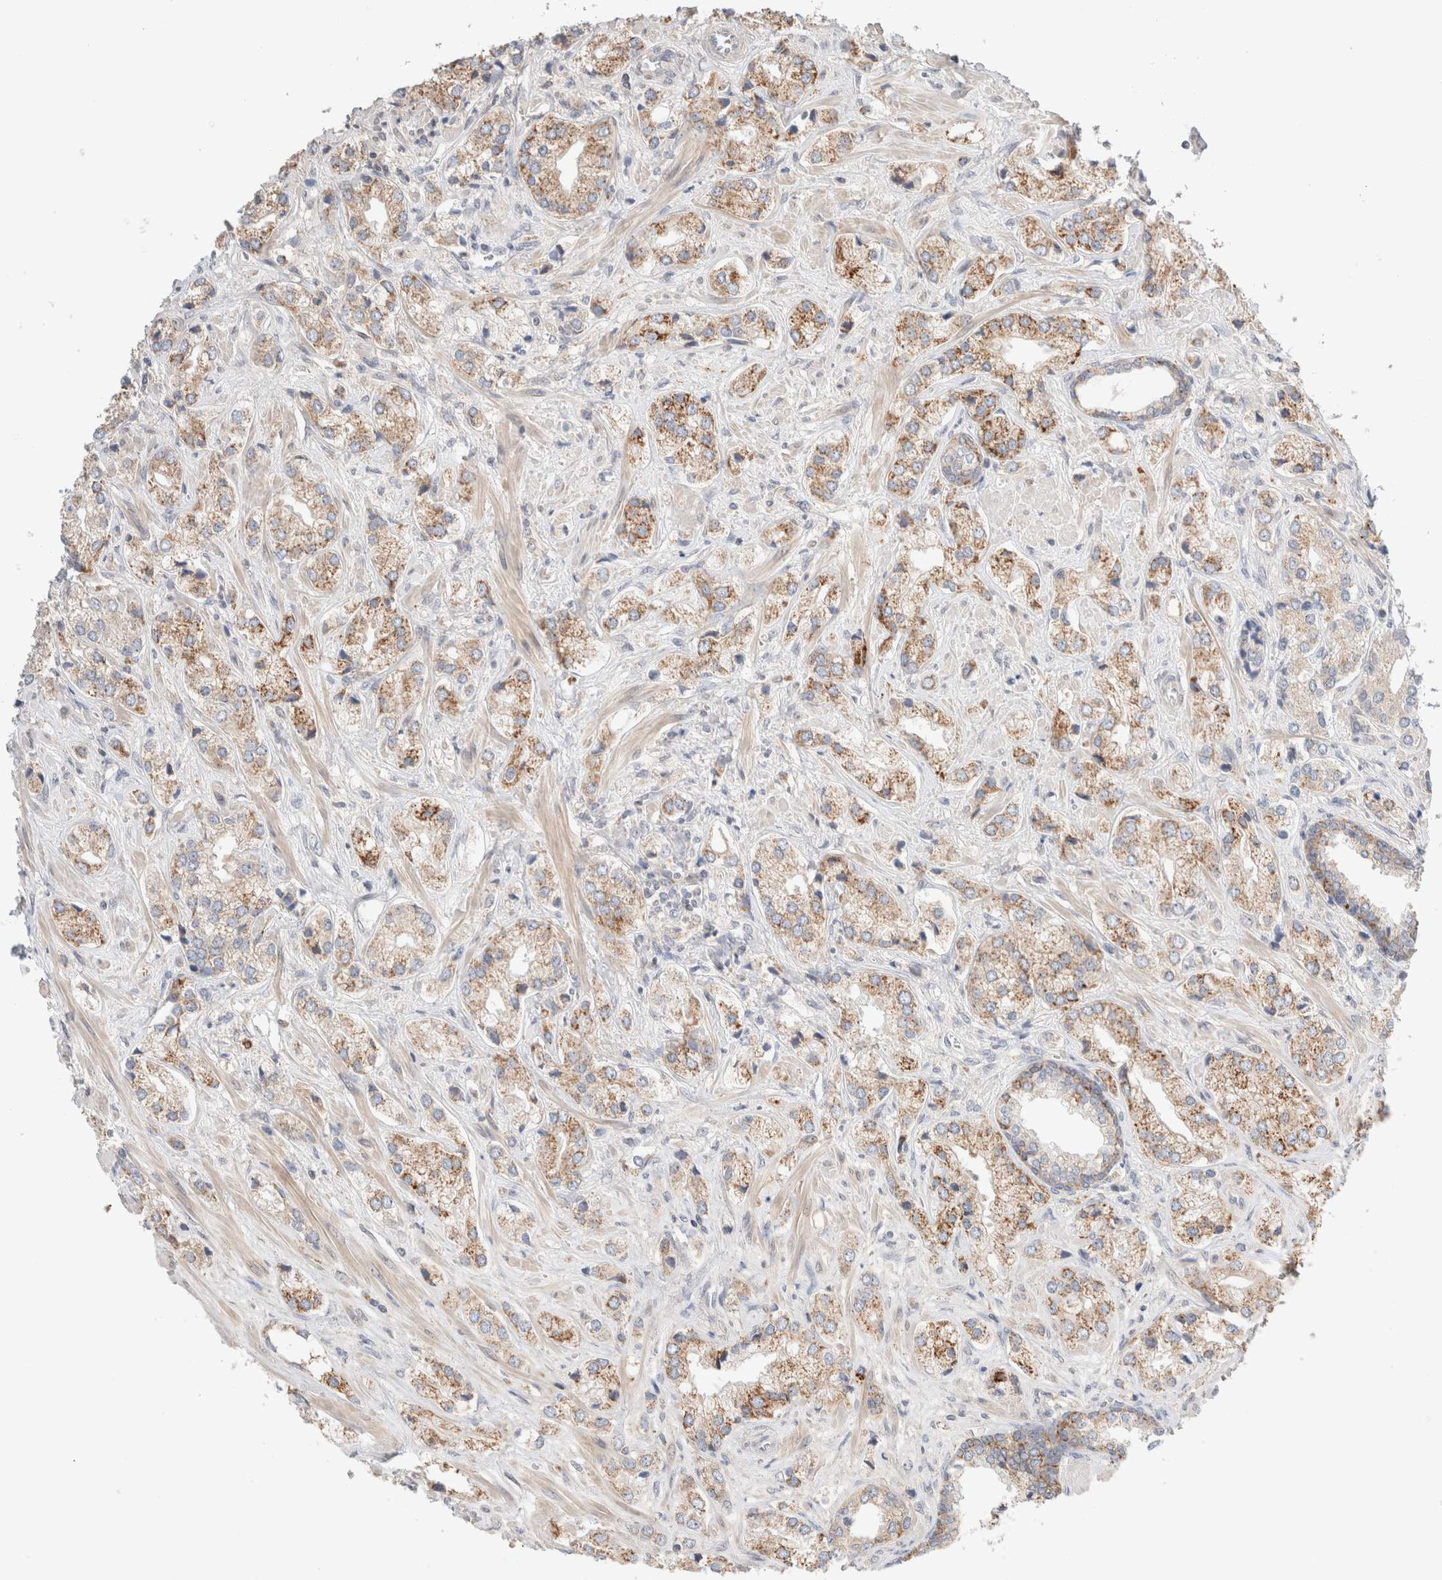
{"staining": {"intensity": "moderate", "quantity": ">75%", "location": "cytoplasmic/membranous"}, "tissue": "prostate cancer", "cell_type": "Tumor cells", "image_type": "cancer", "snomed": [{"axis": "morphology", "description": "Adenocarcinoma, High grade"}, {"axis": "topography", "description": "Prostate"}], "caption": "A brown stain shows moderate cytoplasmic/membranous positivity of a protein in adenocarcinoma (high-grade) (prostate) tumor cells.", "gene": "TRIM41", "patient": {"sex": "male", "age": 66}}